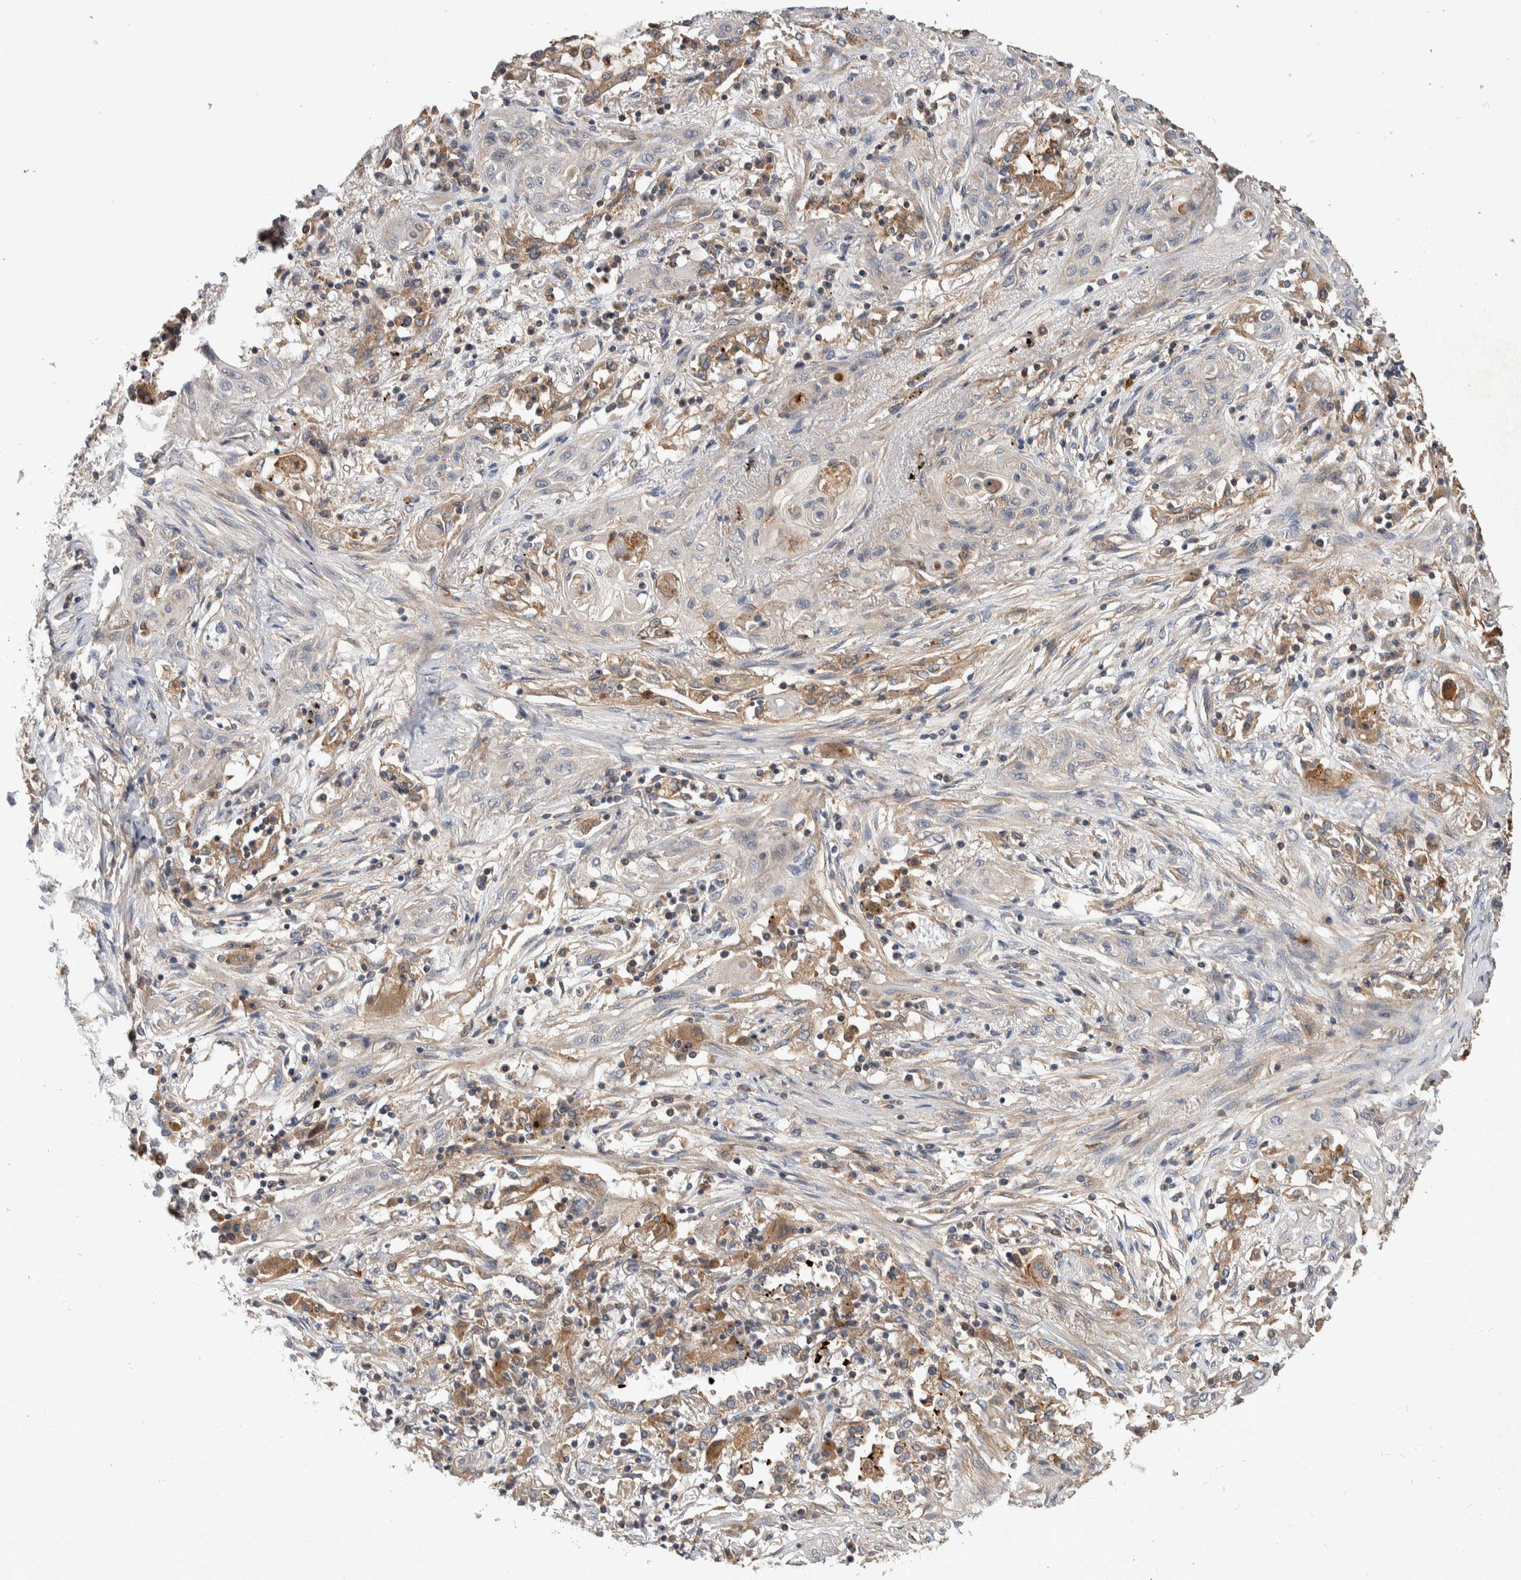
{"staining": {"intensity": "weak", "quantity": "<25%", "location": "cytoplasmic/membranous"}, "tissue": "lung cancer", "cell_type": "Tumor cells", "image_type": "cancer", "snomed": [{"axis": "morphology", "description": "Squamous cell carcinoma, NOS"}, {"axis": "topography", "description": "Lung"}], "caption": "Tumor cells show no significant positivity in lung cancer.", "gene": "SDCBP", "patient": {"sex": "female", "age": 47}}